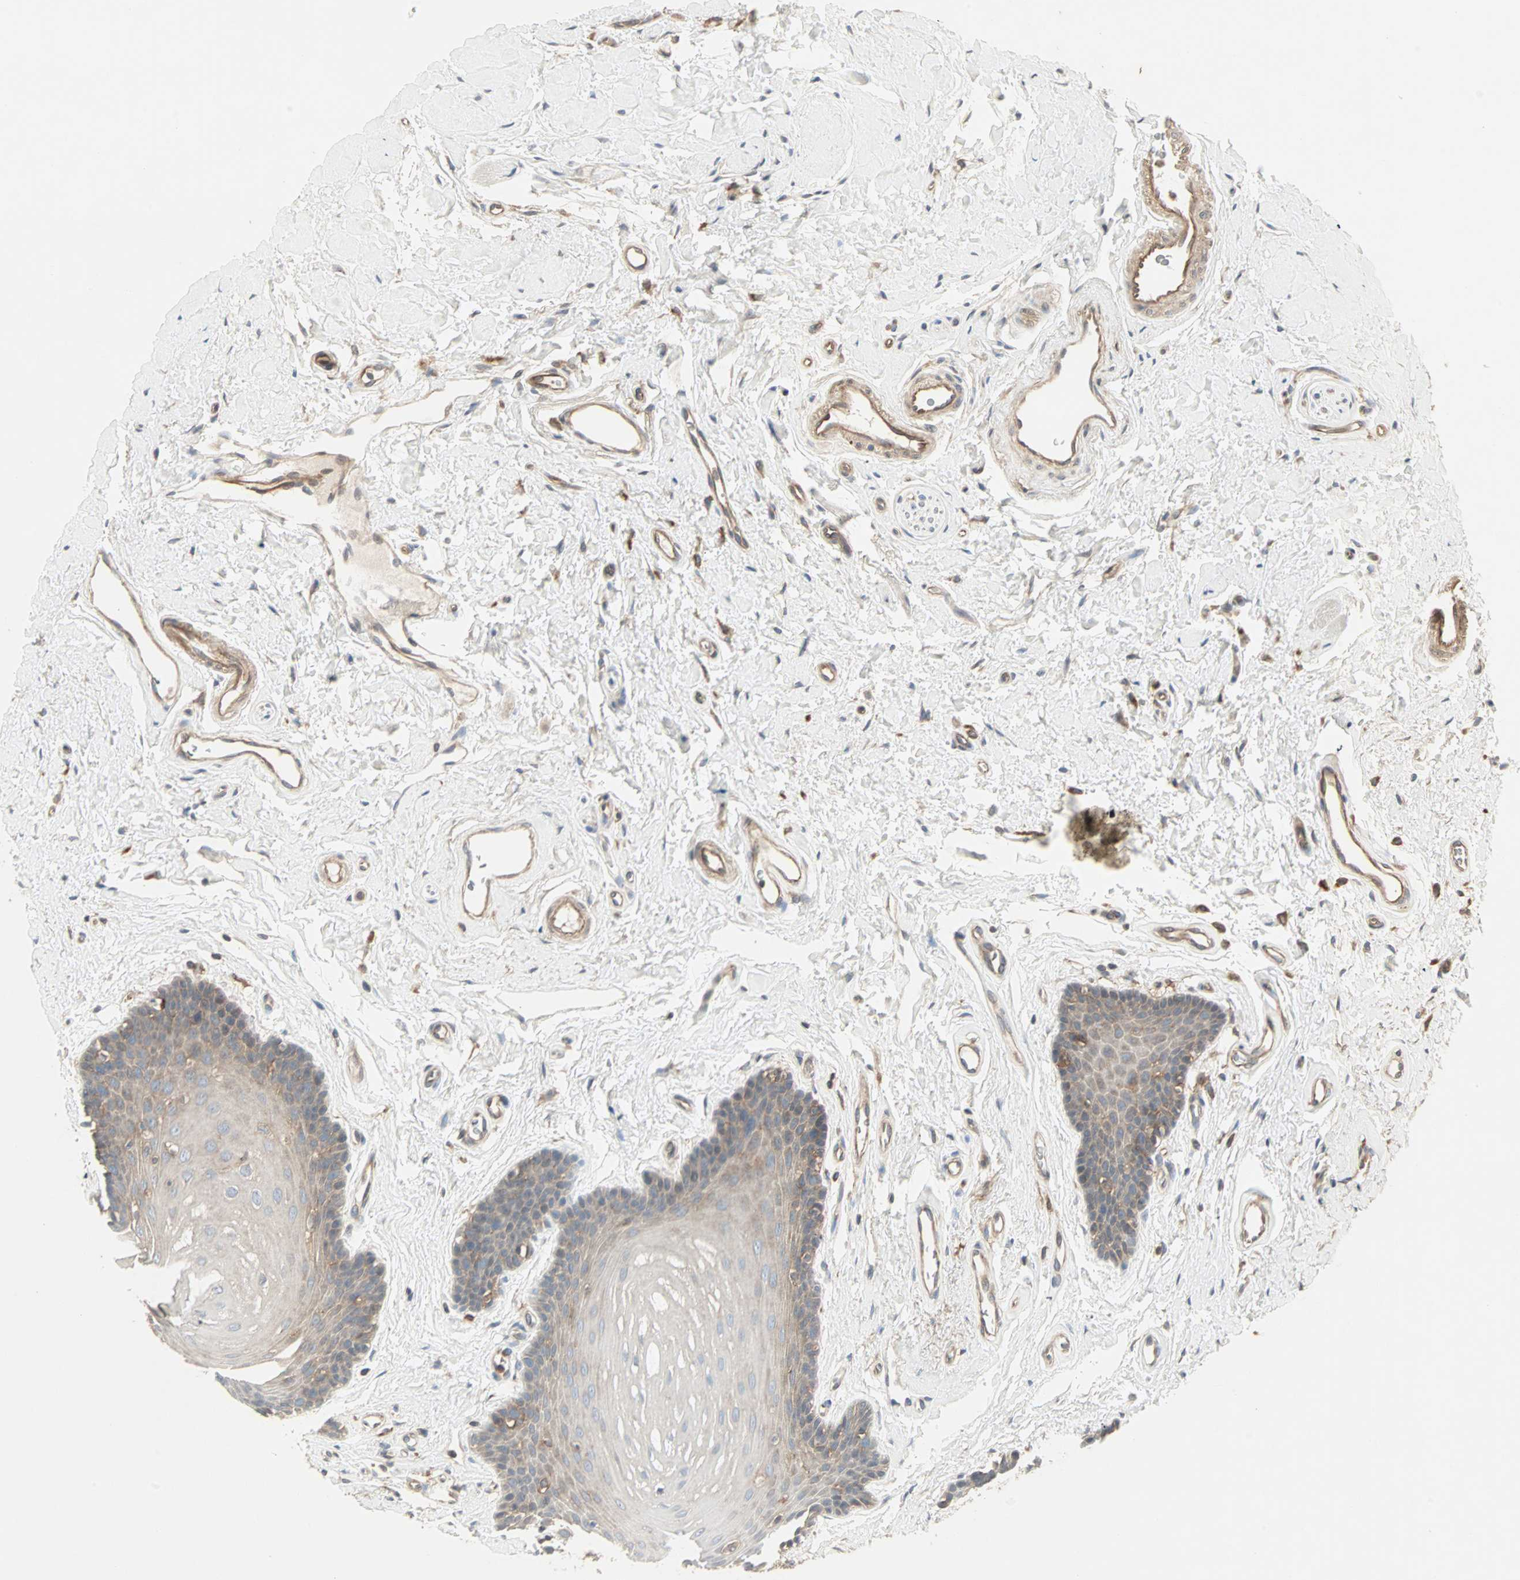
{"staining": {"intensity": "weak", "quantity": "25%-75%", "location": "cytoplasmic/membranous"}, "tissue": "oral mucosa", "cell_type": "Squamous epithelial cells", "image_type": "normal", "snomed": [{"axis": "morphology", "description": "Normal tissue, NOS"}, {"axis": "topography", "description": "Oral tissue"}], "caption": "The photomicrograph demonstrates staining of unremarkable oral mucosa, revealing weak cytoplasmic/membranous protein expression (brown color) within squamous epithelial cells. (brown staining indicates protein expression, while blue staining denotes nuclei).", "gene": "GNAI2", "patient": {"sex": "male", "age": 62}}